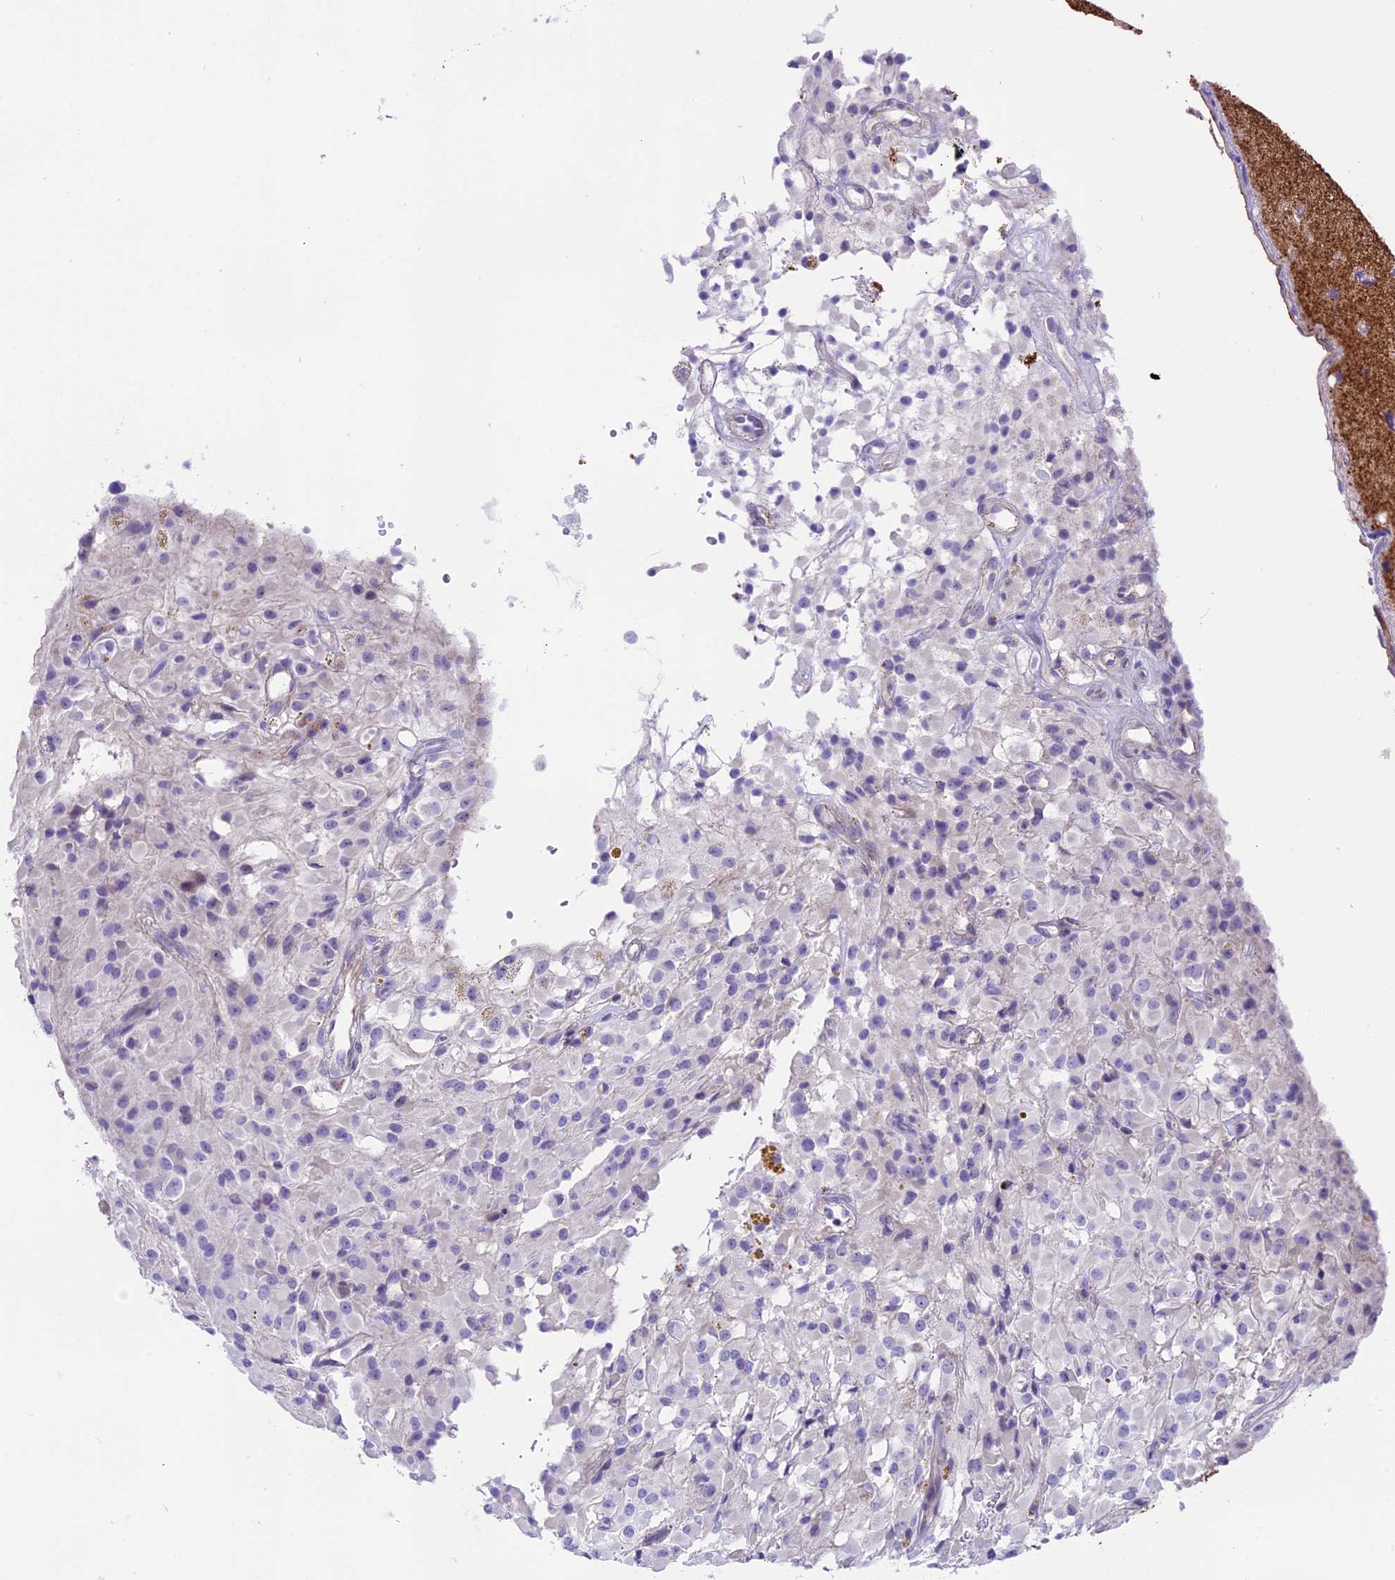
{"staining": {"intensity": "negative", "quantity": "none", "location": "none"}, "tissue": "glioma", "cell_type": "Tumor cells", "image_type": "cancer", "snomed": [{"axis": "morphology", "description": "Glioma, malignant, High grade"}, {"axis": "topography", "description": "Brain"}], "caption": "A histopathology image of glioma stained for a protein exhibits no brown staining in tumor cells.", "gene": "PRR15", "patient": {"sex": "female", "age": 59}}